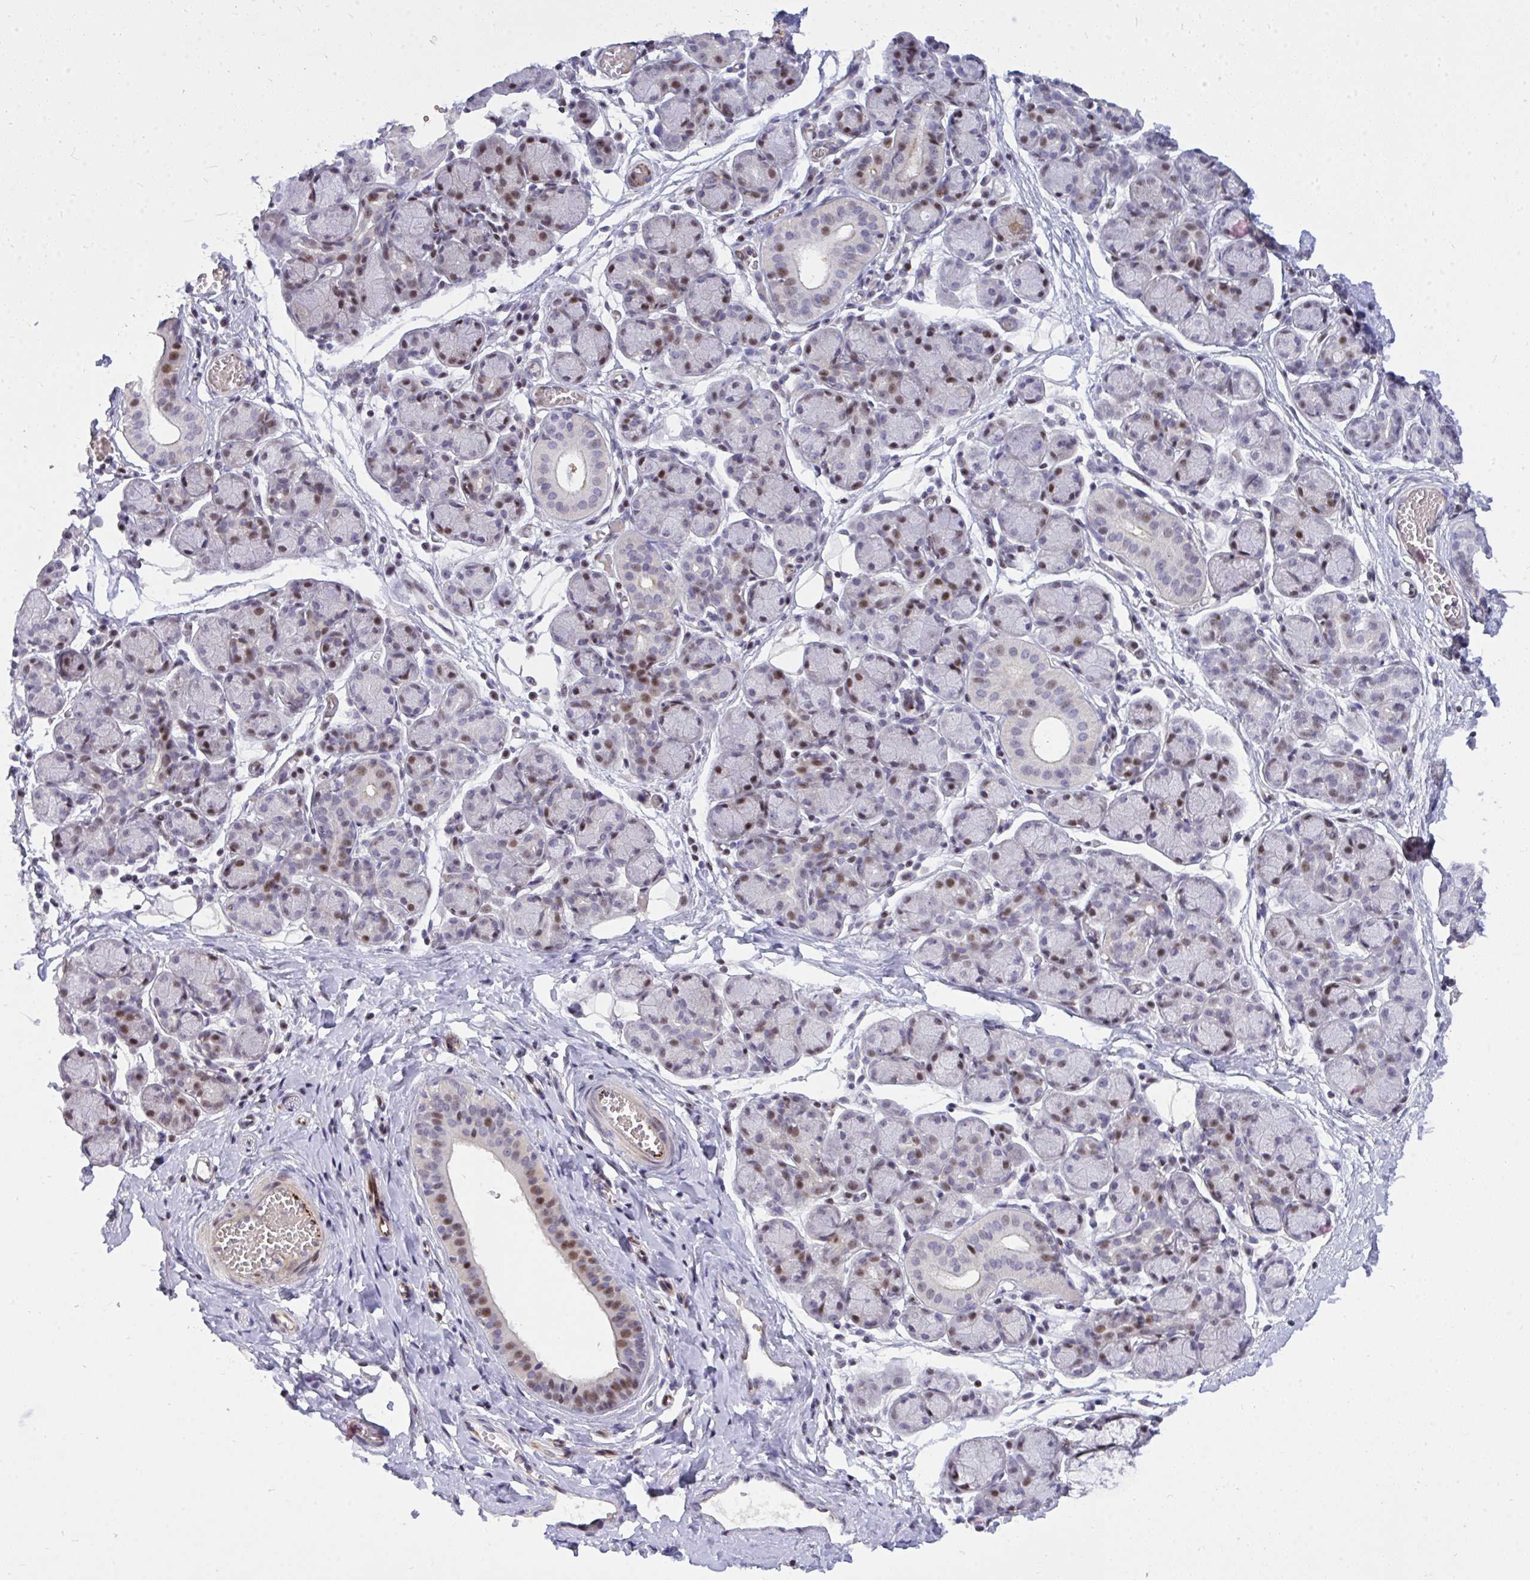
{"staining": {"intensity": "moderate", "quantity": "<25%", "location": "nuclear"}, "tissue": "salivary gland", "cell_type": "Glandular cells", "image_type": "normal", "snomed": [{"axis": "morphology", "description": "Normal tissue, NOS"}, {"axis": "morphology", "description": "Inflammation, NOS"}, {"axis": "topography", "description": "Lymph node"}, {"axis": "topography", "description": "Salivary gland"}], "caption": "Salivary gland stained with IHC exhibits moderate nuclear staining in approximately <25% of glandular cells.", "gene": "PLPPR3", "patient": {"sex": "male", "age": 3}}